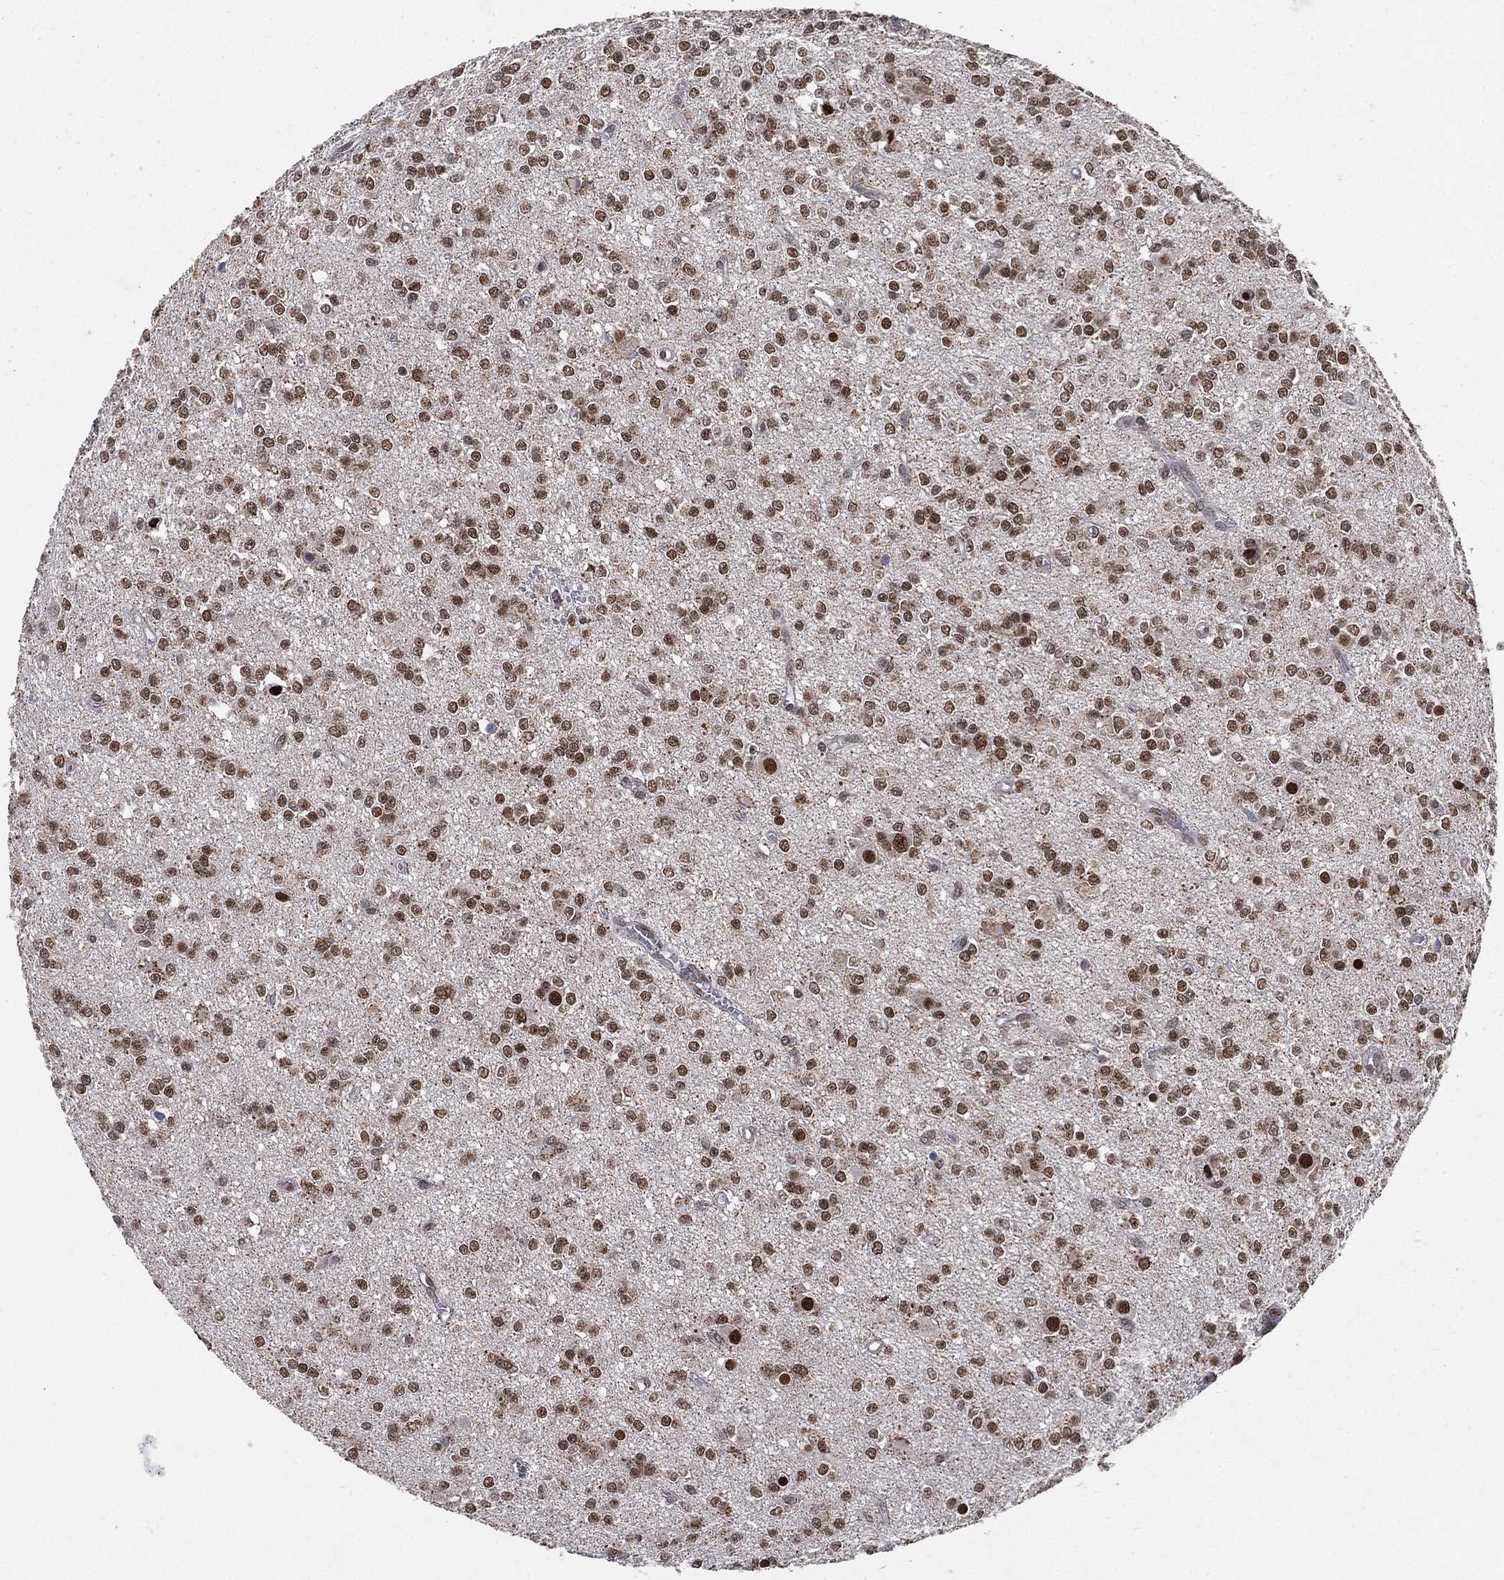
{"staining": {"intensity": "strong", "quantity": "25%-75%", "location": "nuclear"}, "tissue": "glioma", "cell_type": "Tumor cells", "image_type": "cancer", "snomed": [{"axis": "morphology", "description": "Glioma, malignant, Low grade"}, {"axis": "topography", "description": "Brain"}], "caption": "This is a photomicrograph of immunohistochemistry staining of glioma, which shows strong staining in the nuclear of tumor cells.", "gene": "YLPM1", "patient": {"sex": "female", "age": 45}}